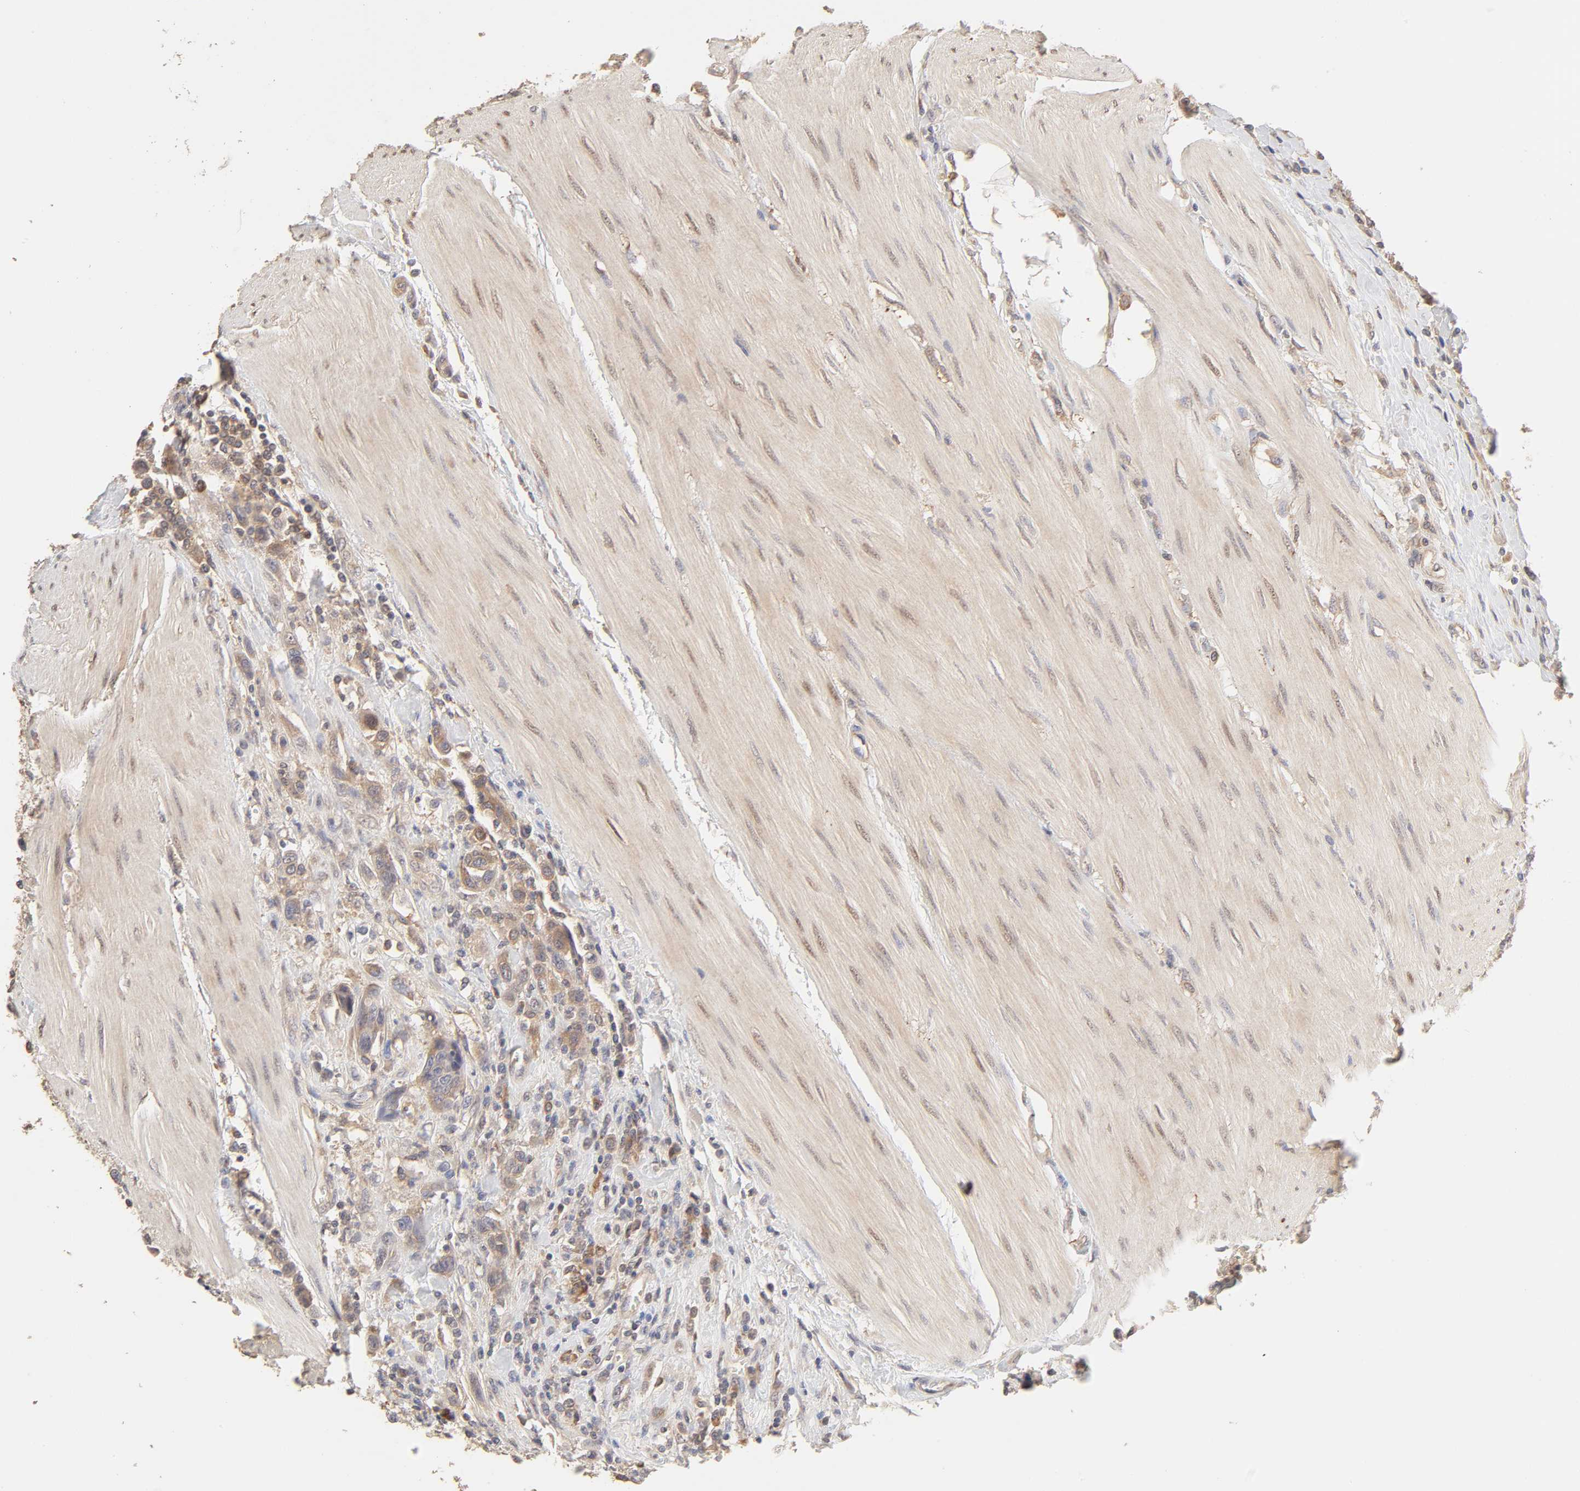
{"staining": {"intensity": "moderate", "quantity": "25%-75%", "location": "cytoplasmic/membranous"}, "tissue": "urothelial cancer", "cell_type": "Tumor cells", "image_type": "cancer", "snomed": [{"axis": "morphology", "description": "Urothelial carcinoma, High grade"}, {"axis": "topography", "description": "Urinary bladder"}], "caption": "There is medium levels of moderate cytoplasmic/membranous expression in tumor cells of urothelial cancer, as demonstrated by immunohistochemical staining (brown color).", "gene": "AP1G2", "patient": {"sex": "male", "age": 50}}